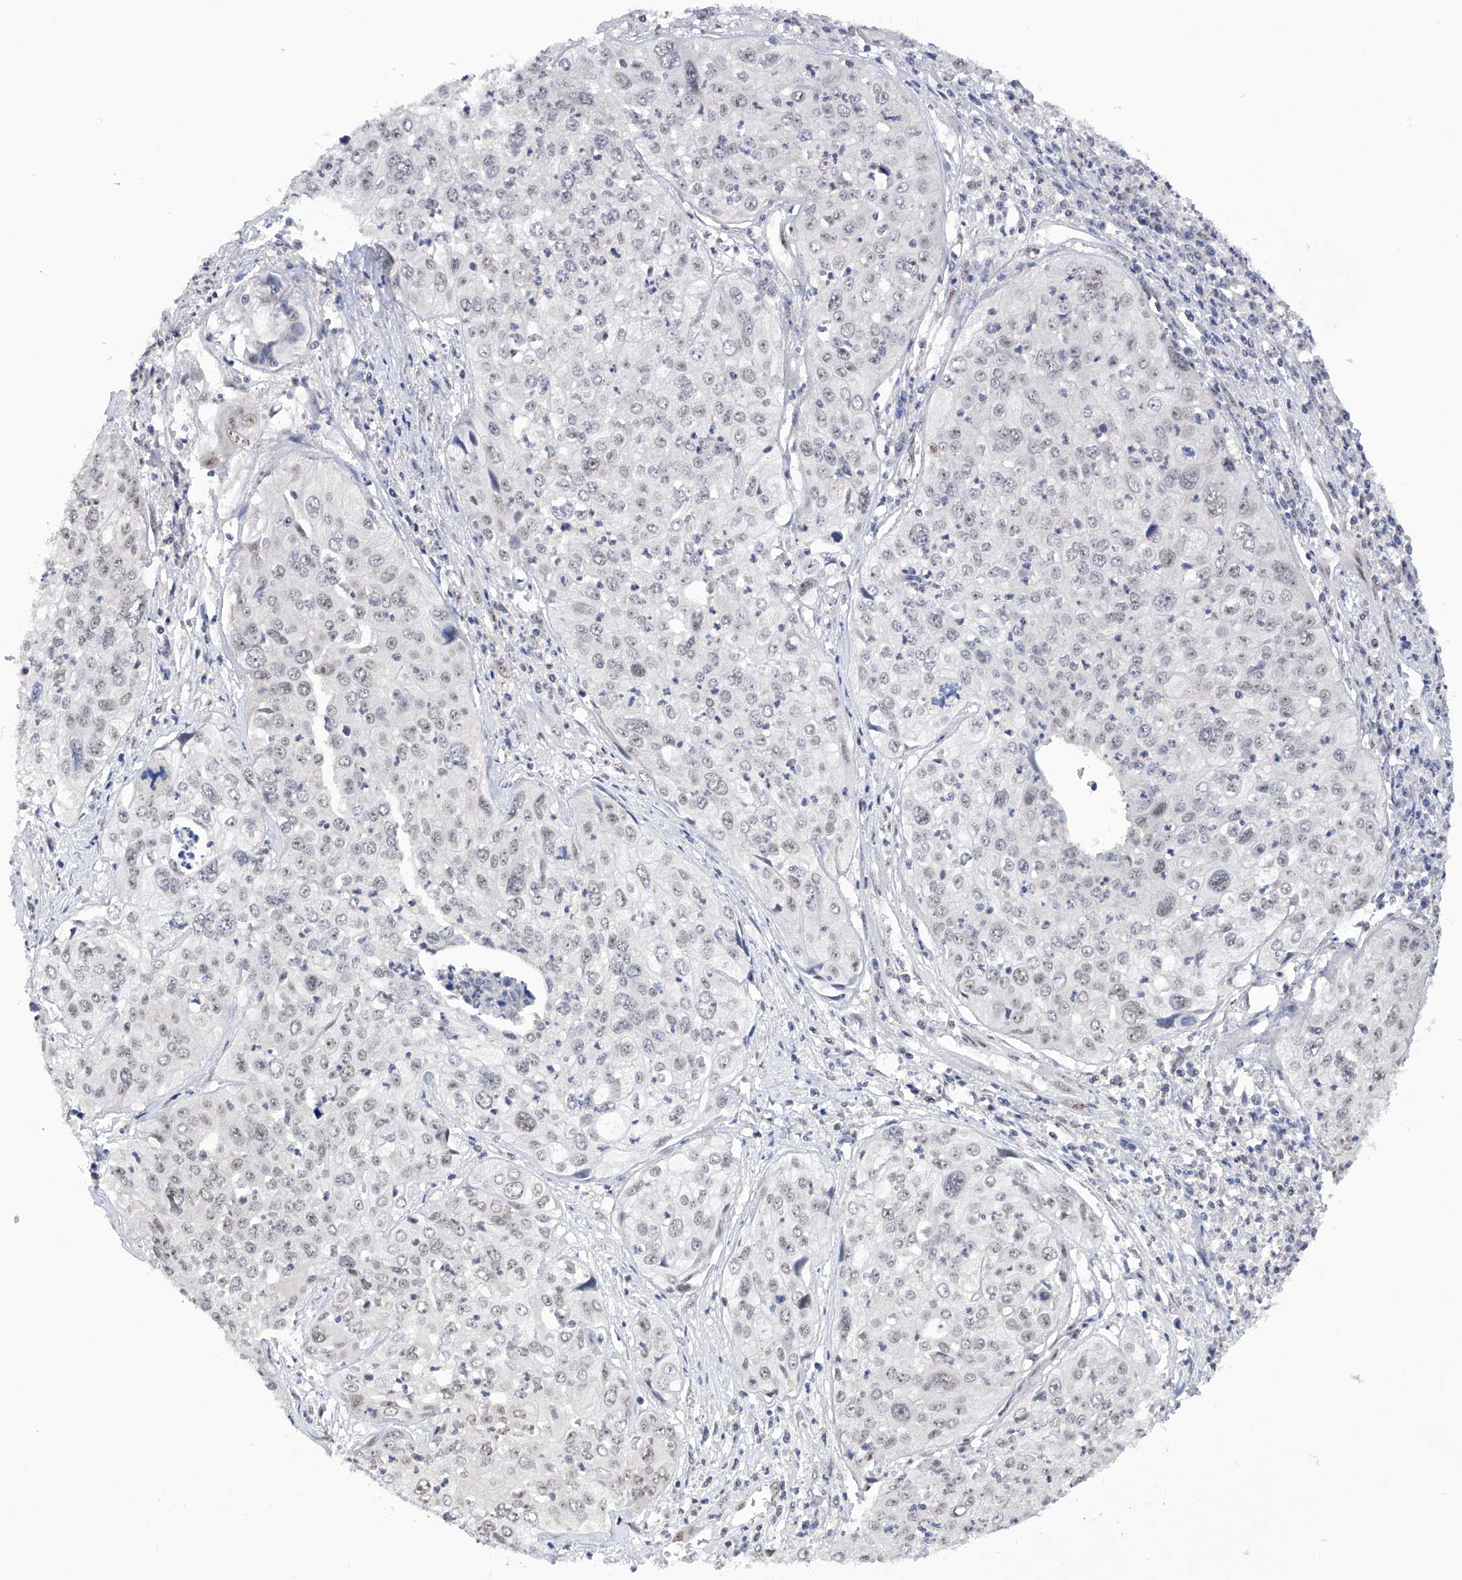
{"staining": {"intensity": "weak", "quantity": "<25%", "location": "nuclear"}, "tissue": "cervical cancer", "cell_type": "Tumor cells", "image_type": "cancer", "snomed": [{"axis": "morphology", "description": "Squamous cell carcinoma, NOS"}, {"axis": "topography", "description": "Cervix"}], "caption": "Immunohistochemical staining of human cervical cancer (squamous cell carcinoma) displays no significant expression in tumor cells.", "gene": "RAD54L", "patient": {"sex": "female", "age": 31}}